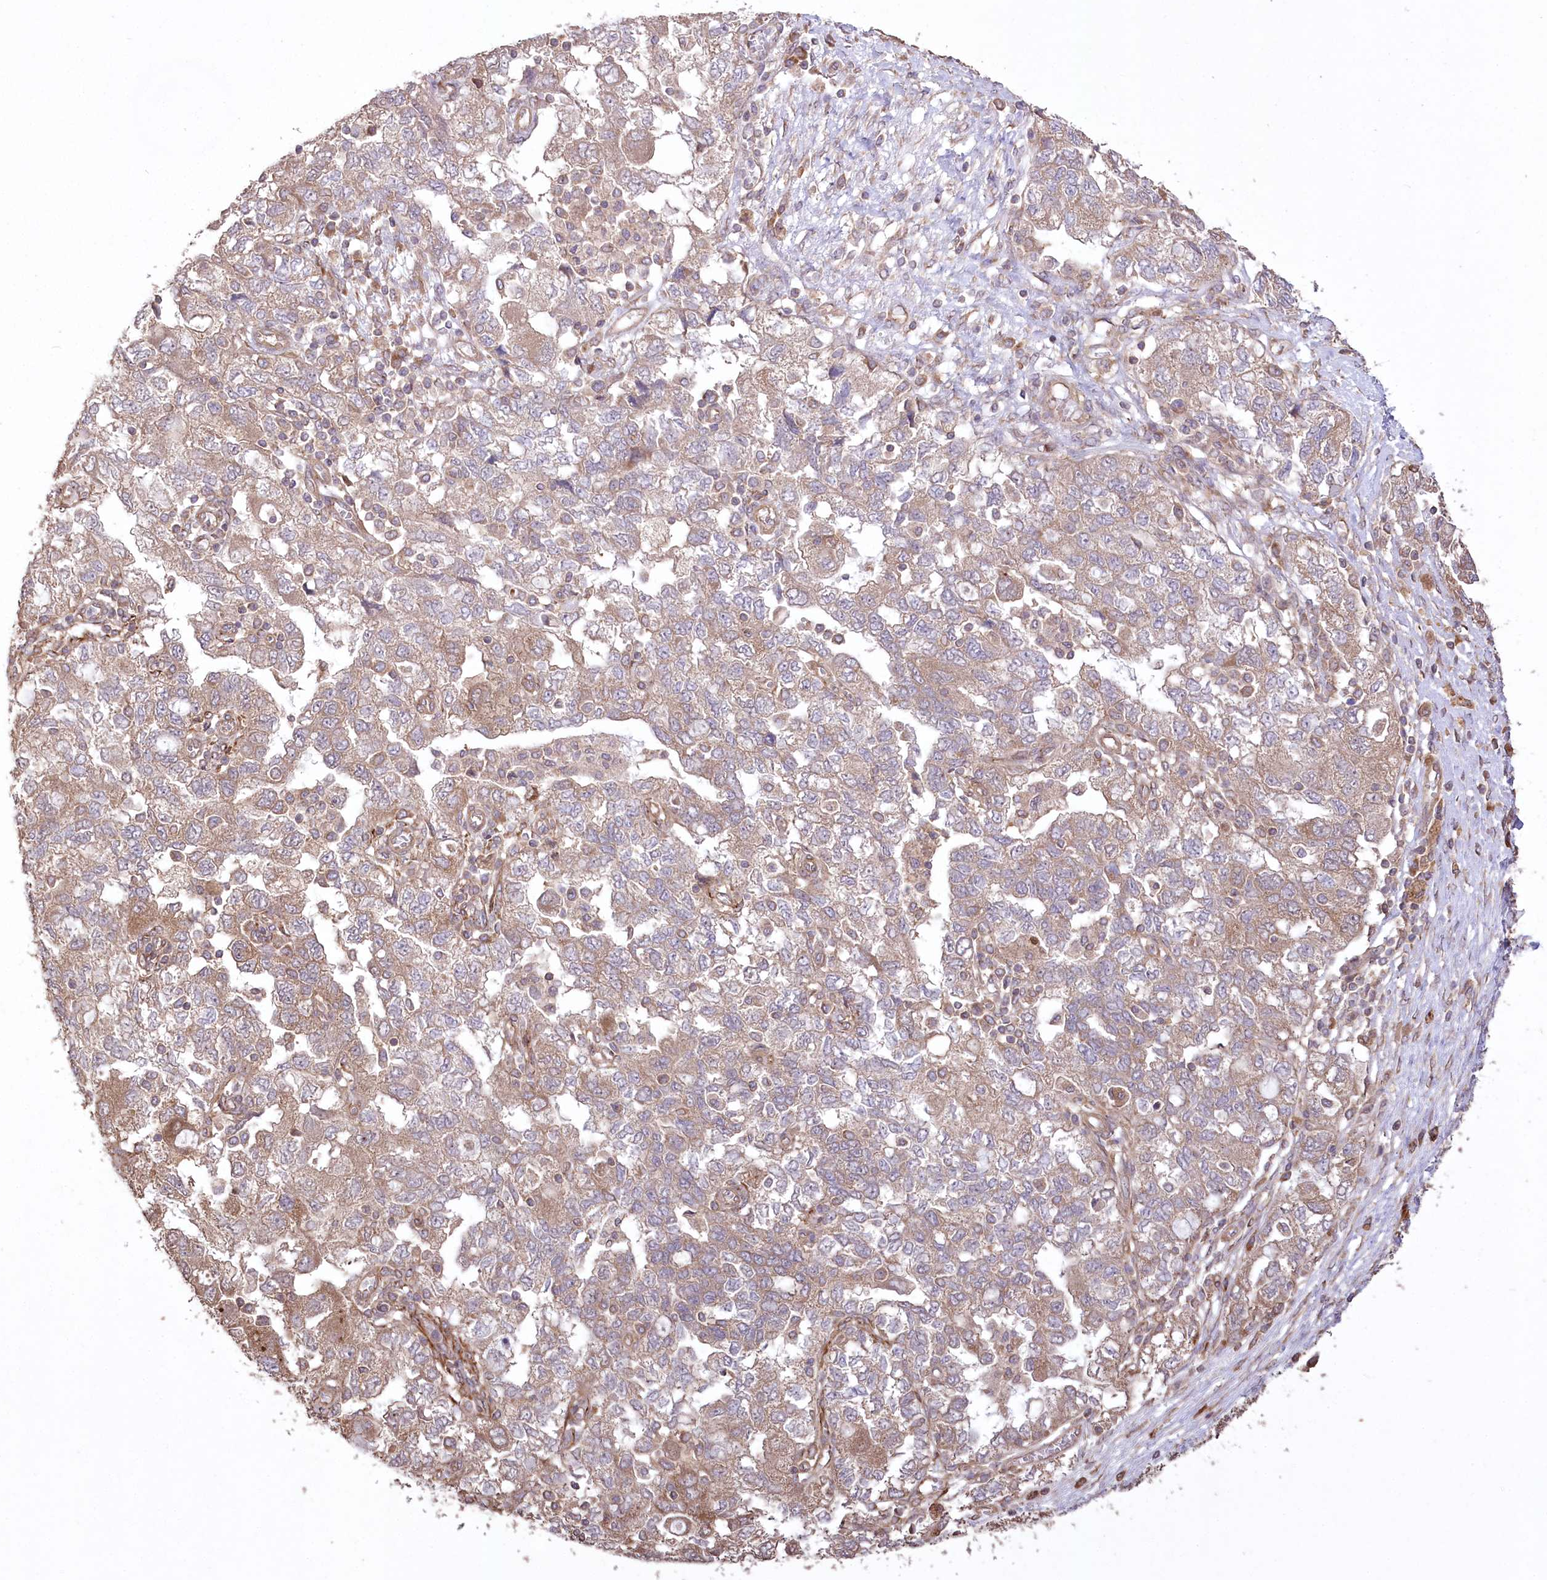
{"staining": {"intensity": "weak", "quantity": ">75%", "location": "cytoplasmic/membranous"}, "tissue": "ovarian cancer", "cell_type": "Tumor cells", "image_type": "cancer", "snomed": [{"axis": "morphology", "description": "Carcinoma, NOS"}, {"axis": "morphology", "description": "Cystadenocarcinoma, serous, NOS"}, {"axis": "topography", "description": "Ovary"}], "caption": "Protein positivity by immunohistochemistry (IHC) displays weak cytoplasmic/membranous positivity in approximately >75% of tumor cells in ovarian cancer (carcinoma).", "gene": "PRSS53", "patient": {"sex": "female", "age": 69}}